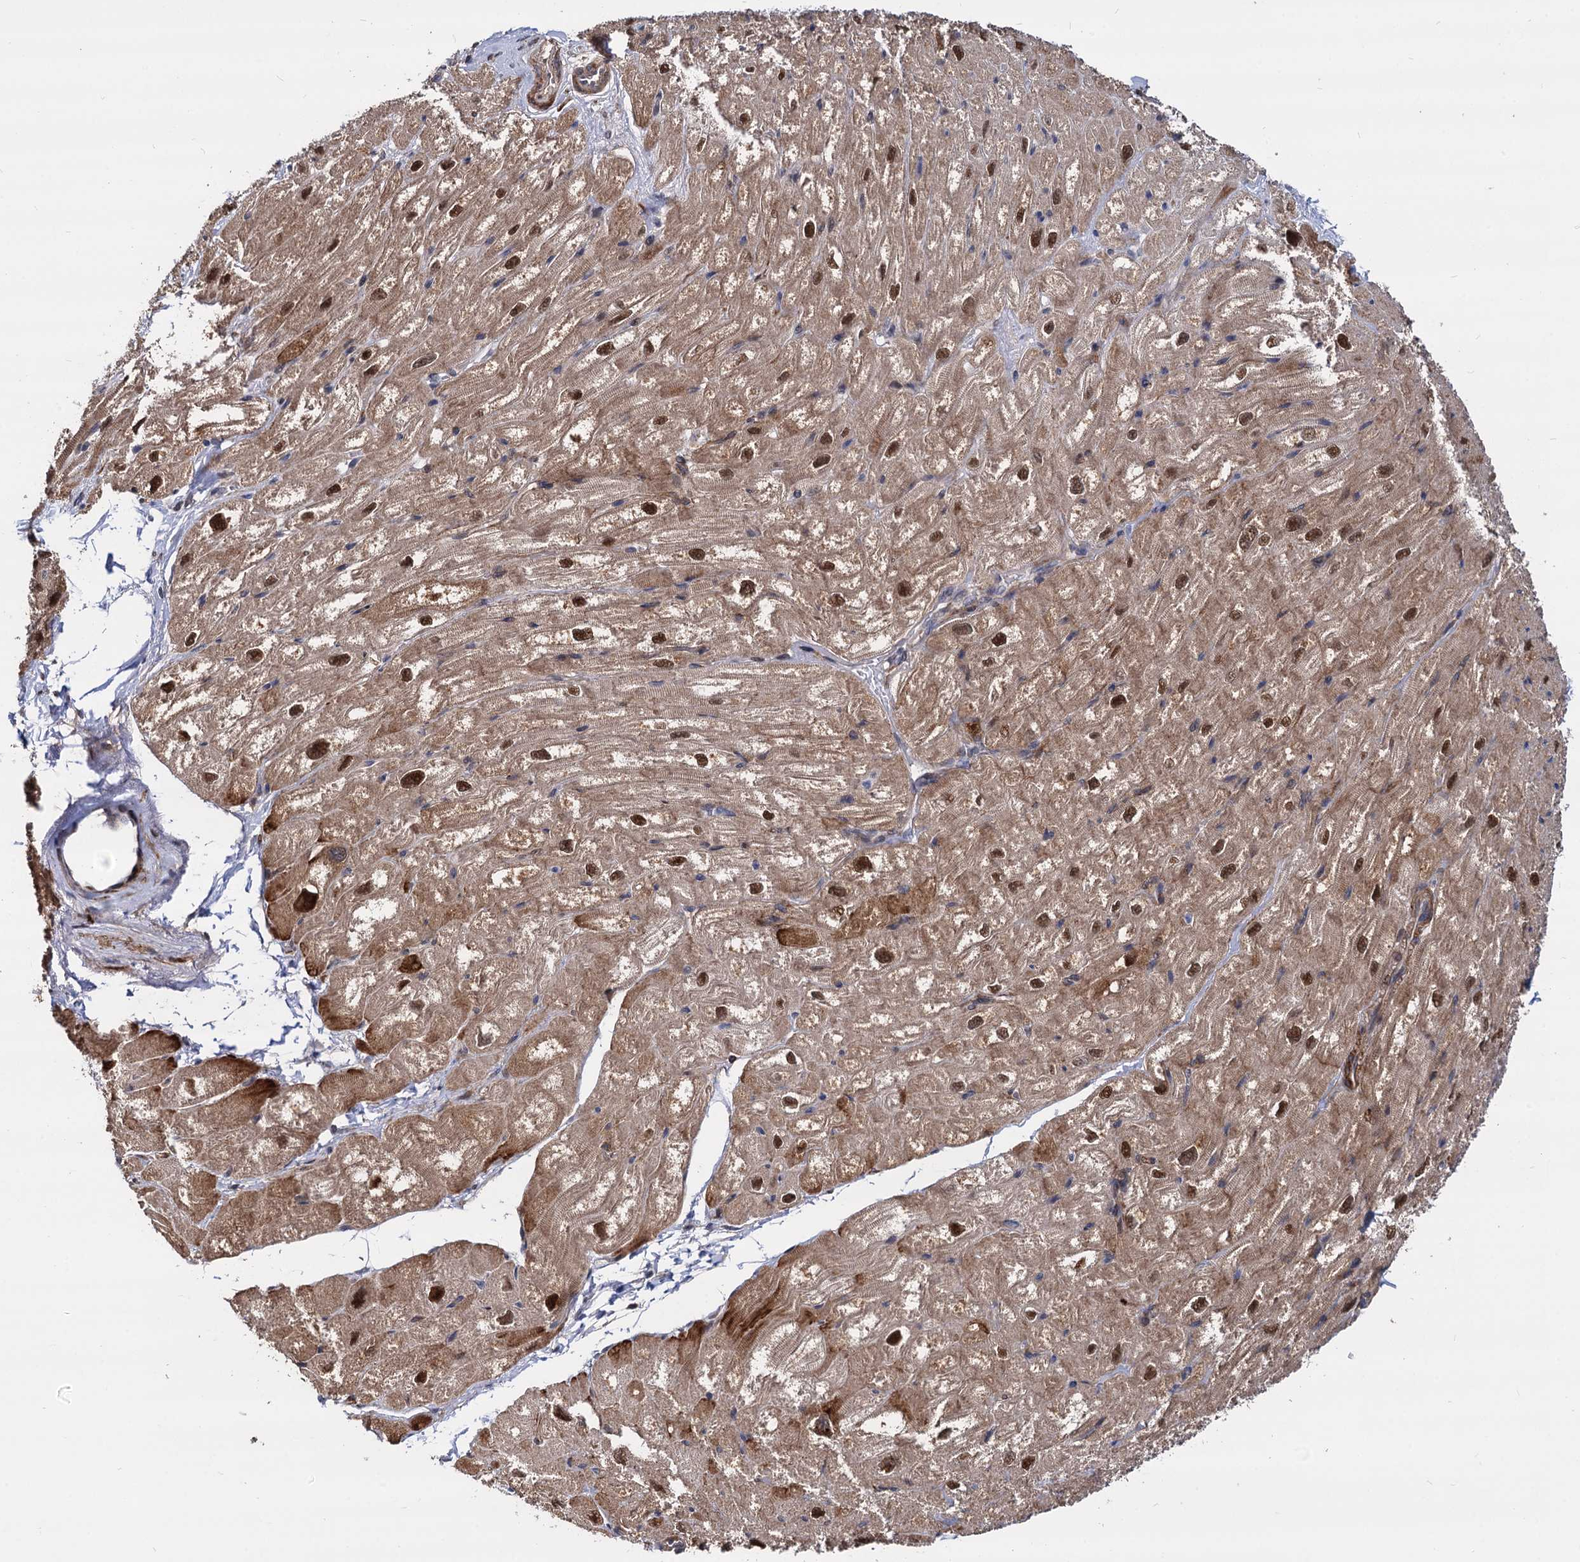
{"staining": {"intensity": "moderate", "quantity": ">75%", "location": "cytoplasmic/membranous,nuclear"}, "tissue": "heart muscle", "cell_type": "Cardiomyocytes", "image_type": "normal", "snomed": [{"axis": "morphology", "description": "Normal tissue, NOS"}, {"axis": "topography", "description": "Heart"}], "caption": "Protein staining of normal heart muscle reveals moderate cytoplasmic/membranous,nuclear positivity in approximately >75% of cardiomyocytes. The protein is shown in brown color, while the nuclei are stained blue.", "gene": "PSMD4", "patient": {"sex": "male", "age": 50}}